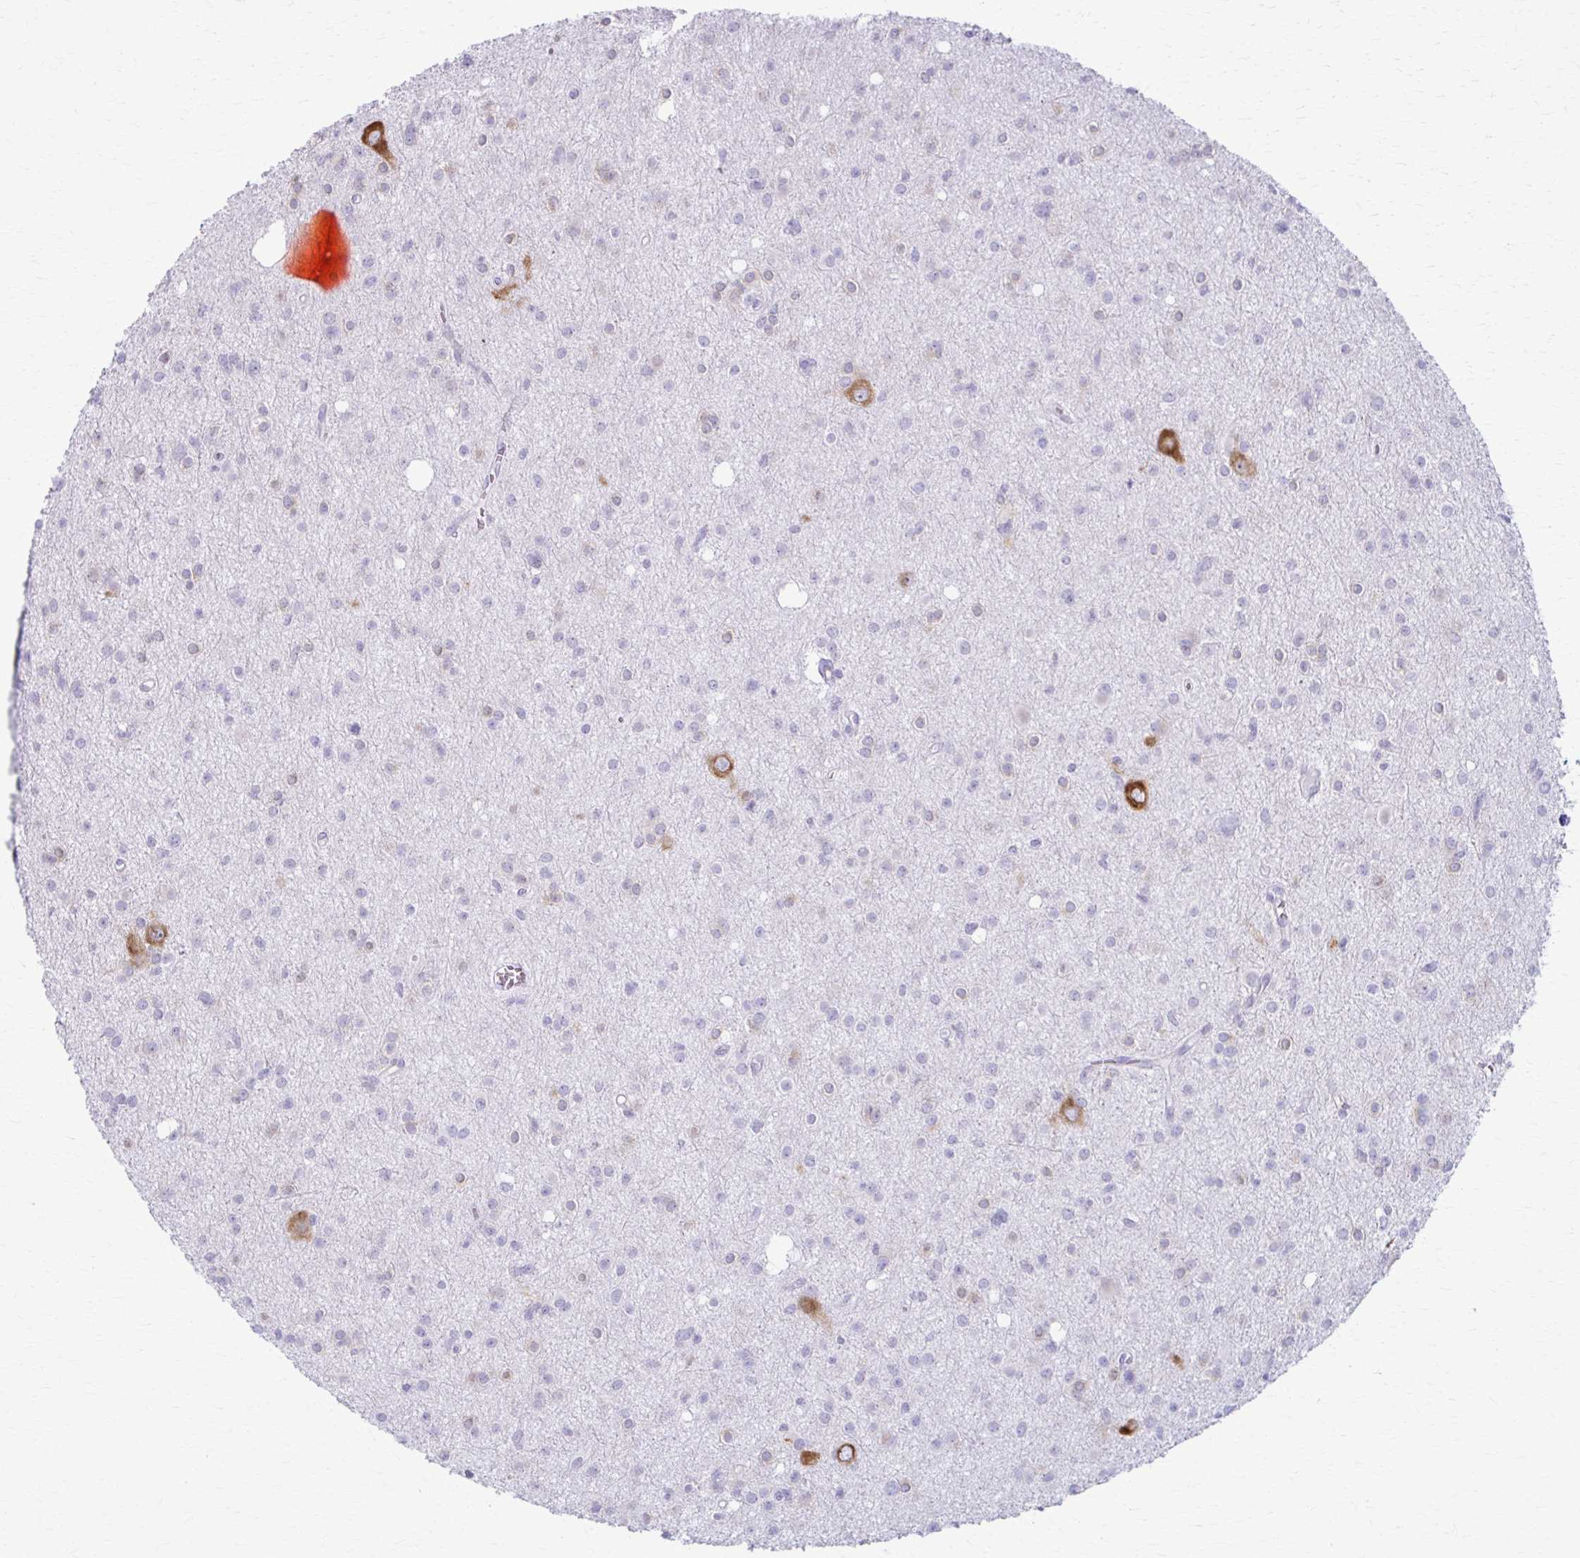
{"staining": {"intensity": "negative", "quantity": "none", "location": "none"}, "tissue": "glioma", "cell_type": "Tumor cells", "image_type": "cancer", "snomed": [{"axis": "morphology", "description": "Glioma, malignant, High grade"}, {"axis": "topography", "description": "Brain"}], "caption": "This is a micrograph of immunohistochemistry (IHC) staining of malignant high-grade glioma, which shows no positivity in tumor cells.", "gene": "PRKRA", "patient": {"sex": "male", "age": 23}}